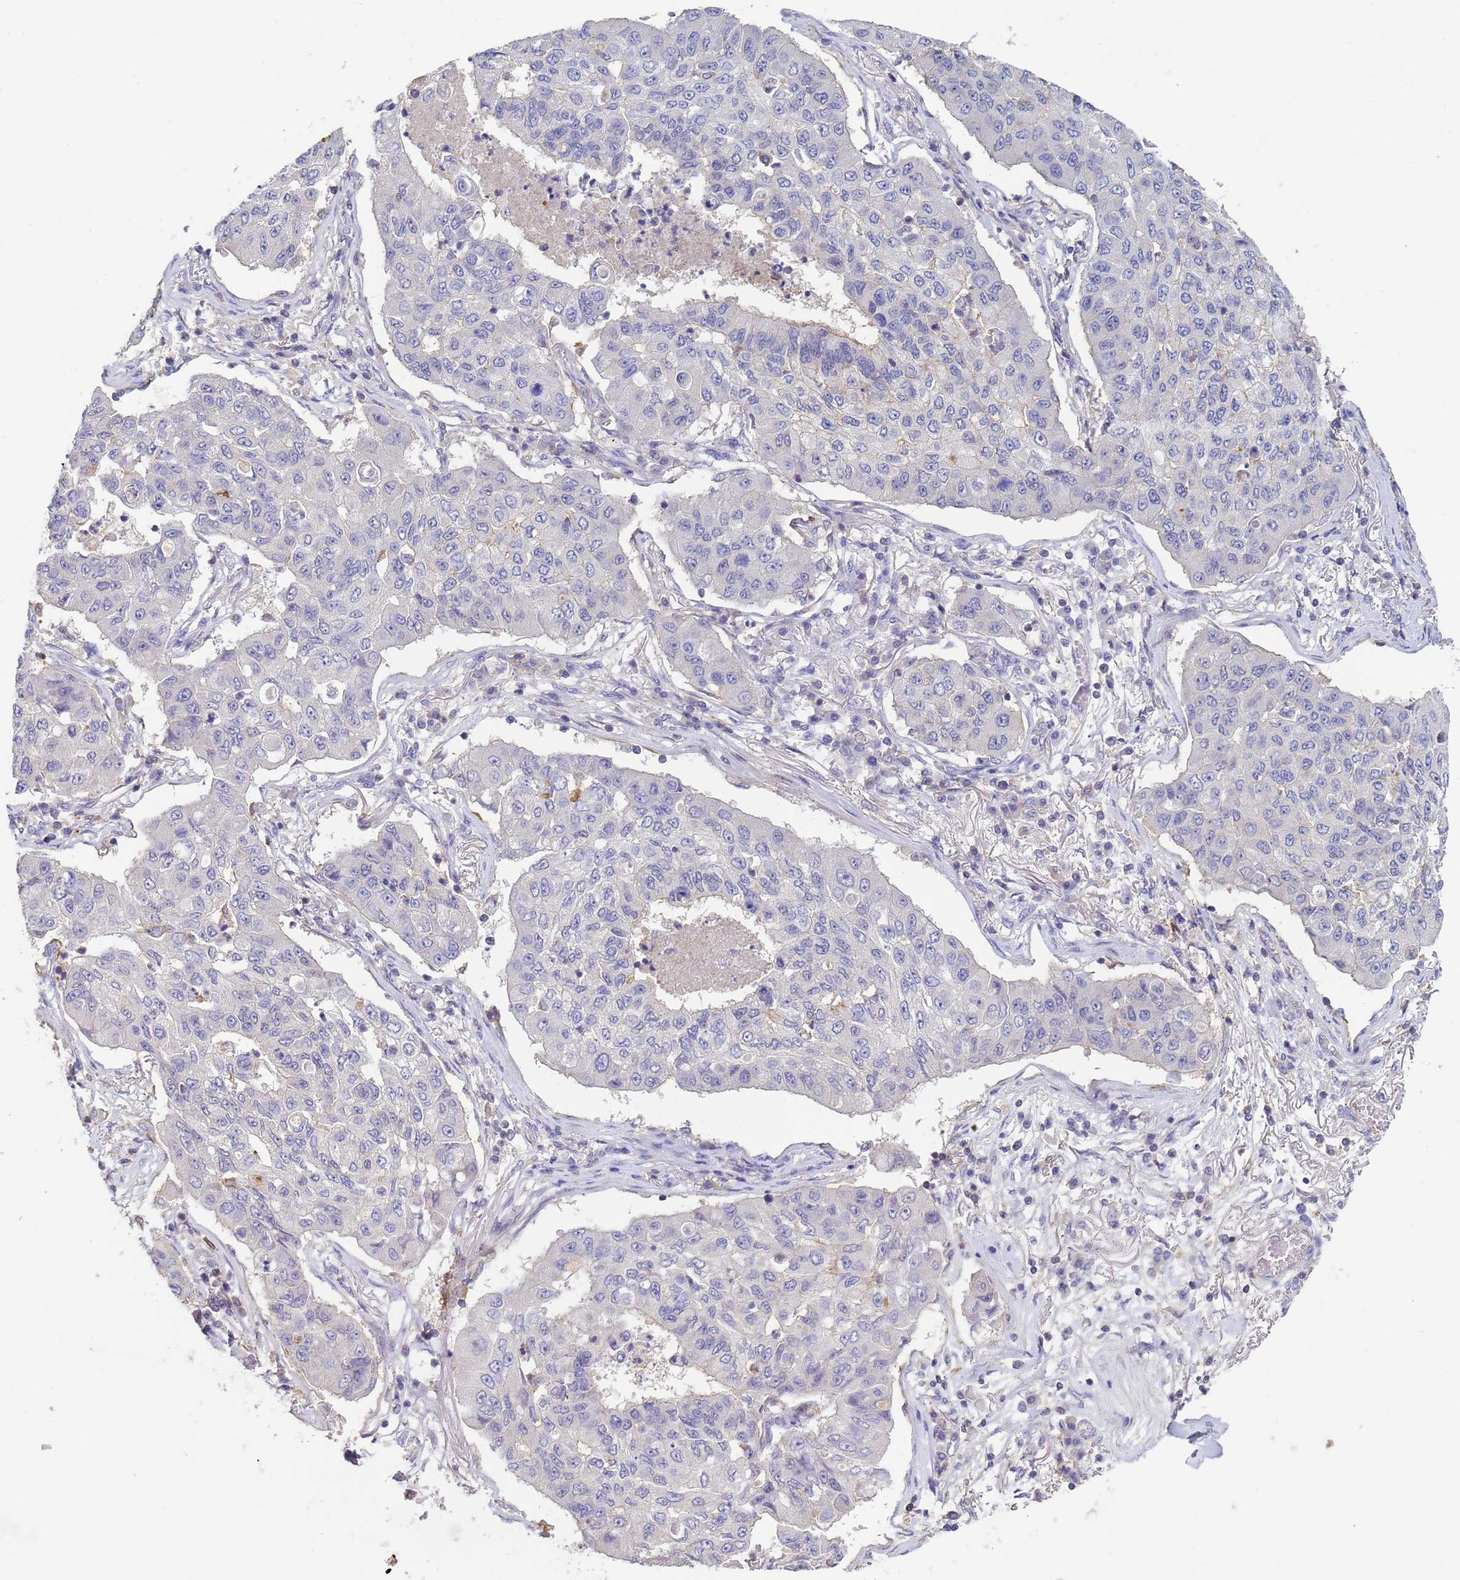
{"staining": {"intensity": "negative", "quantity": "none", "location": "none"}, "tissue": "lung cancer", "cell_type": "Tumor cells", "image_type": "cancer", "snomed": [{"axis": "morphology", "description": "Squamous cell carcinoma, NOS"}, {"axis": "topography", "description": "Lung"}], "caption": "A high-resolution image shows IHC staining of lung cancer (squamous cell carcinoma), which shows no significant staining in tumor cells.", "gene": "KLHL13", "patient": {"sex": "male", "age": 74}}